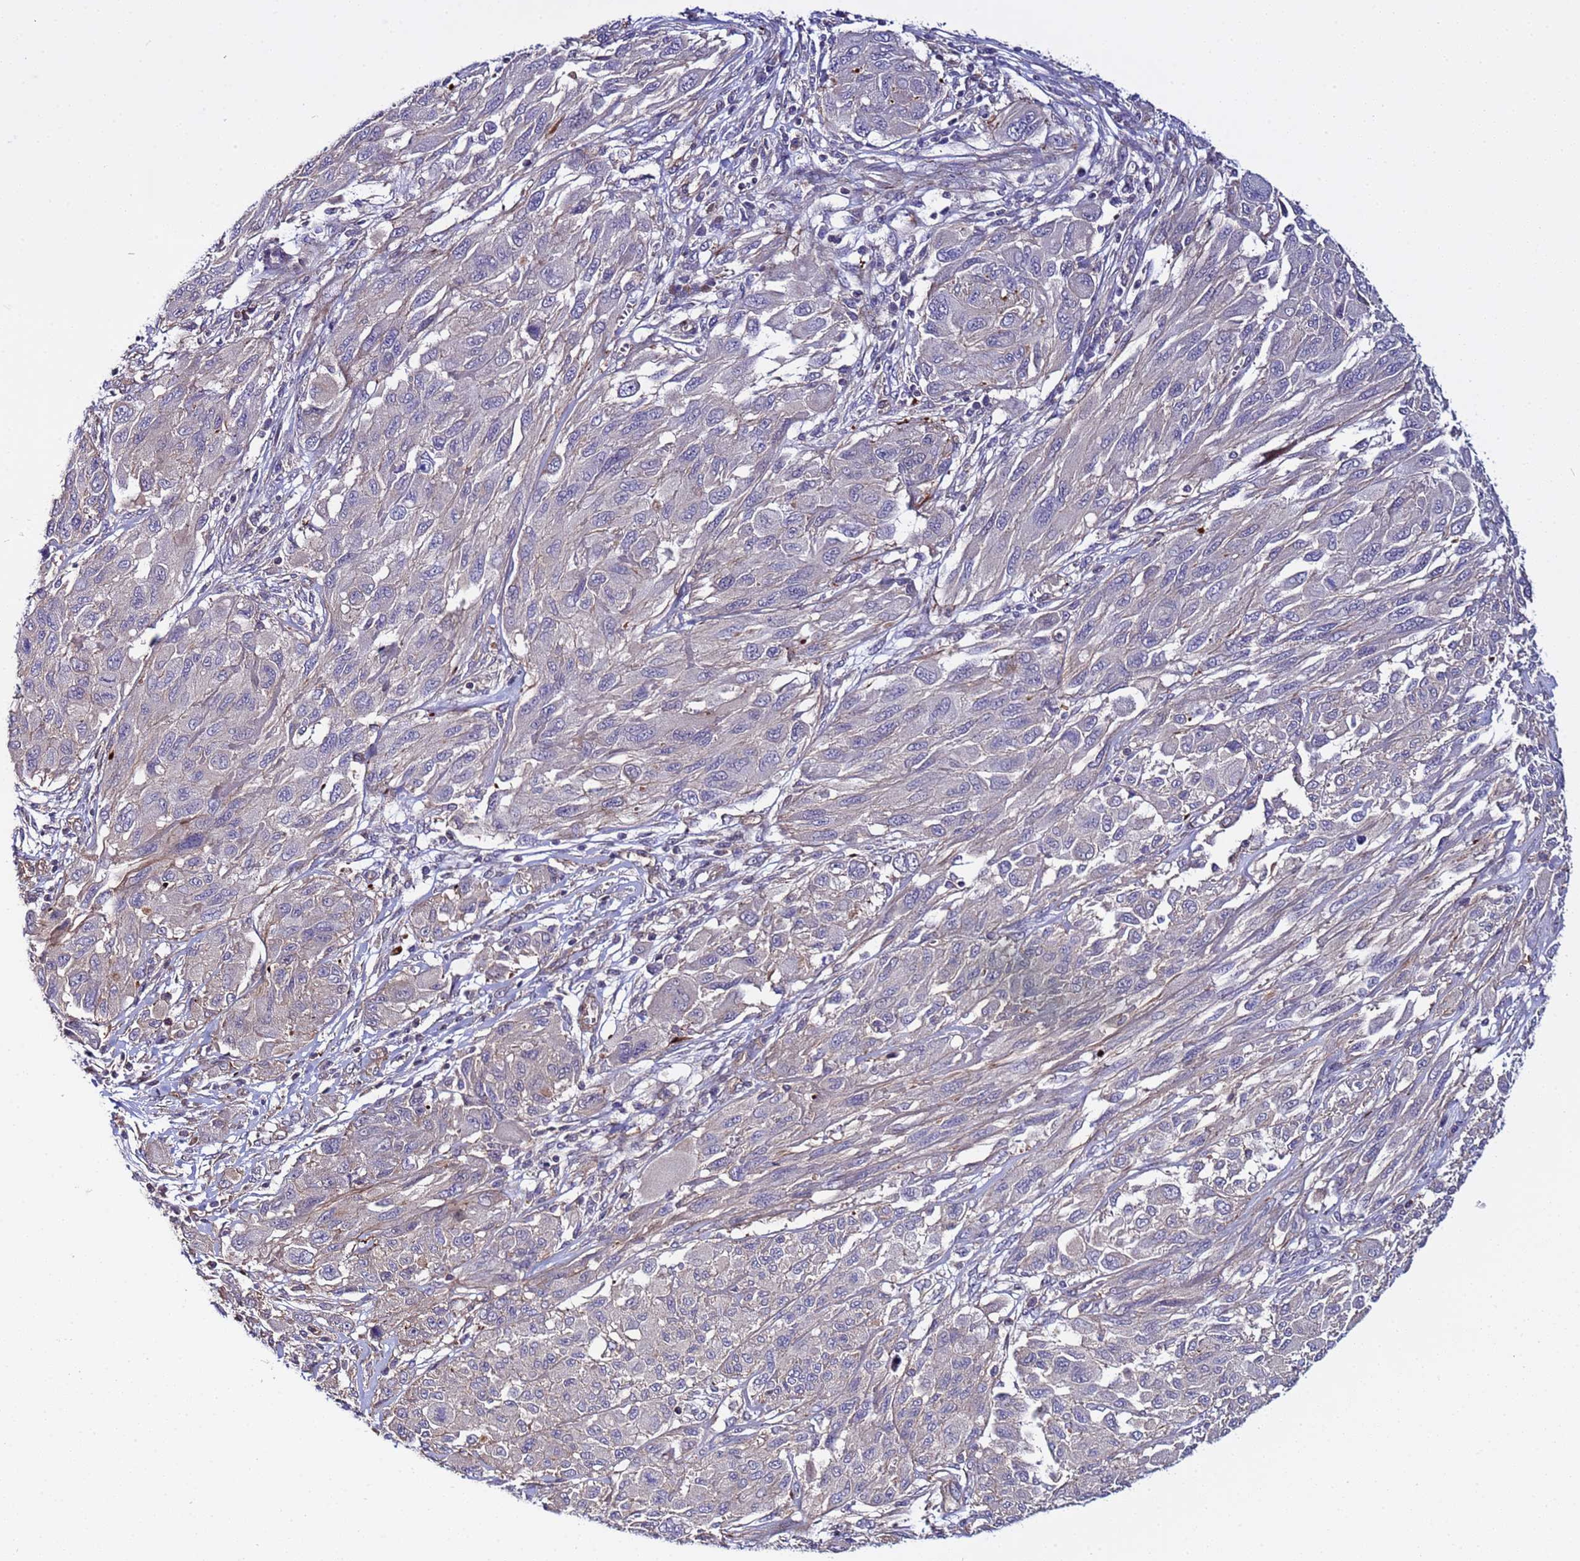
{"staining": {"intensity": "negative", "quantity": "none", "location": "none"}, "tissue": "melanoma", "cell_type": "Tumor cells", "image_type": "cancer", "snomed": [{"axis": "morphology", "description": "Malignant melanoma, NOS"}, {"axis": "topography", "description": "Skin"}], "caption": "The micrograph exhibits no staining of tumor cells in malignant melanoma. (IHC, brightfield microscopy, high magnification).", "gene": "STK38", "patient": {"sex": "female", "age": 91}}